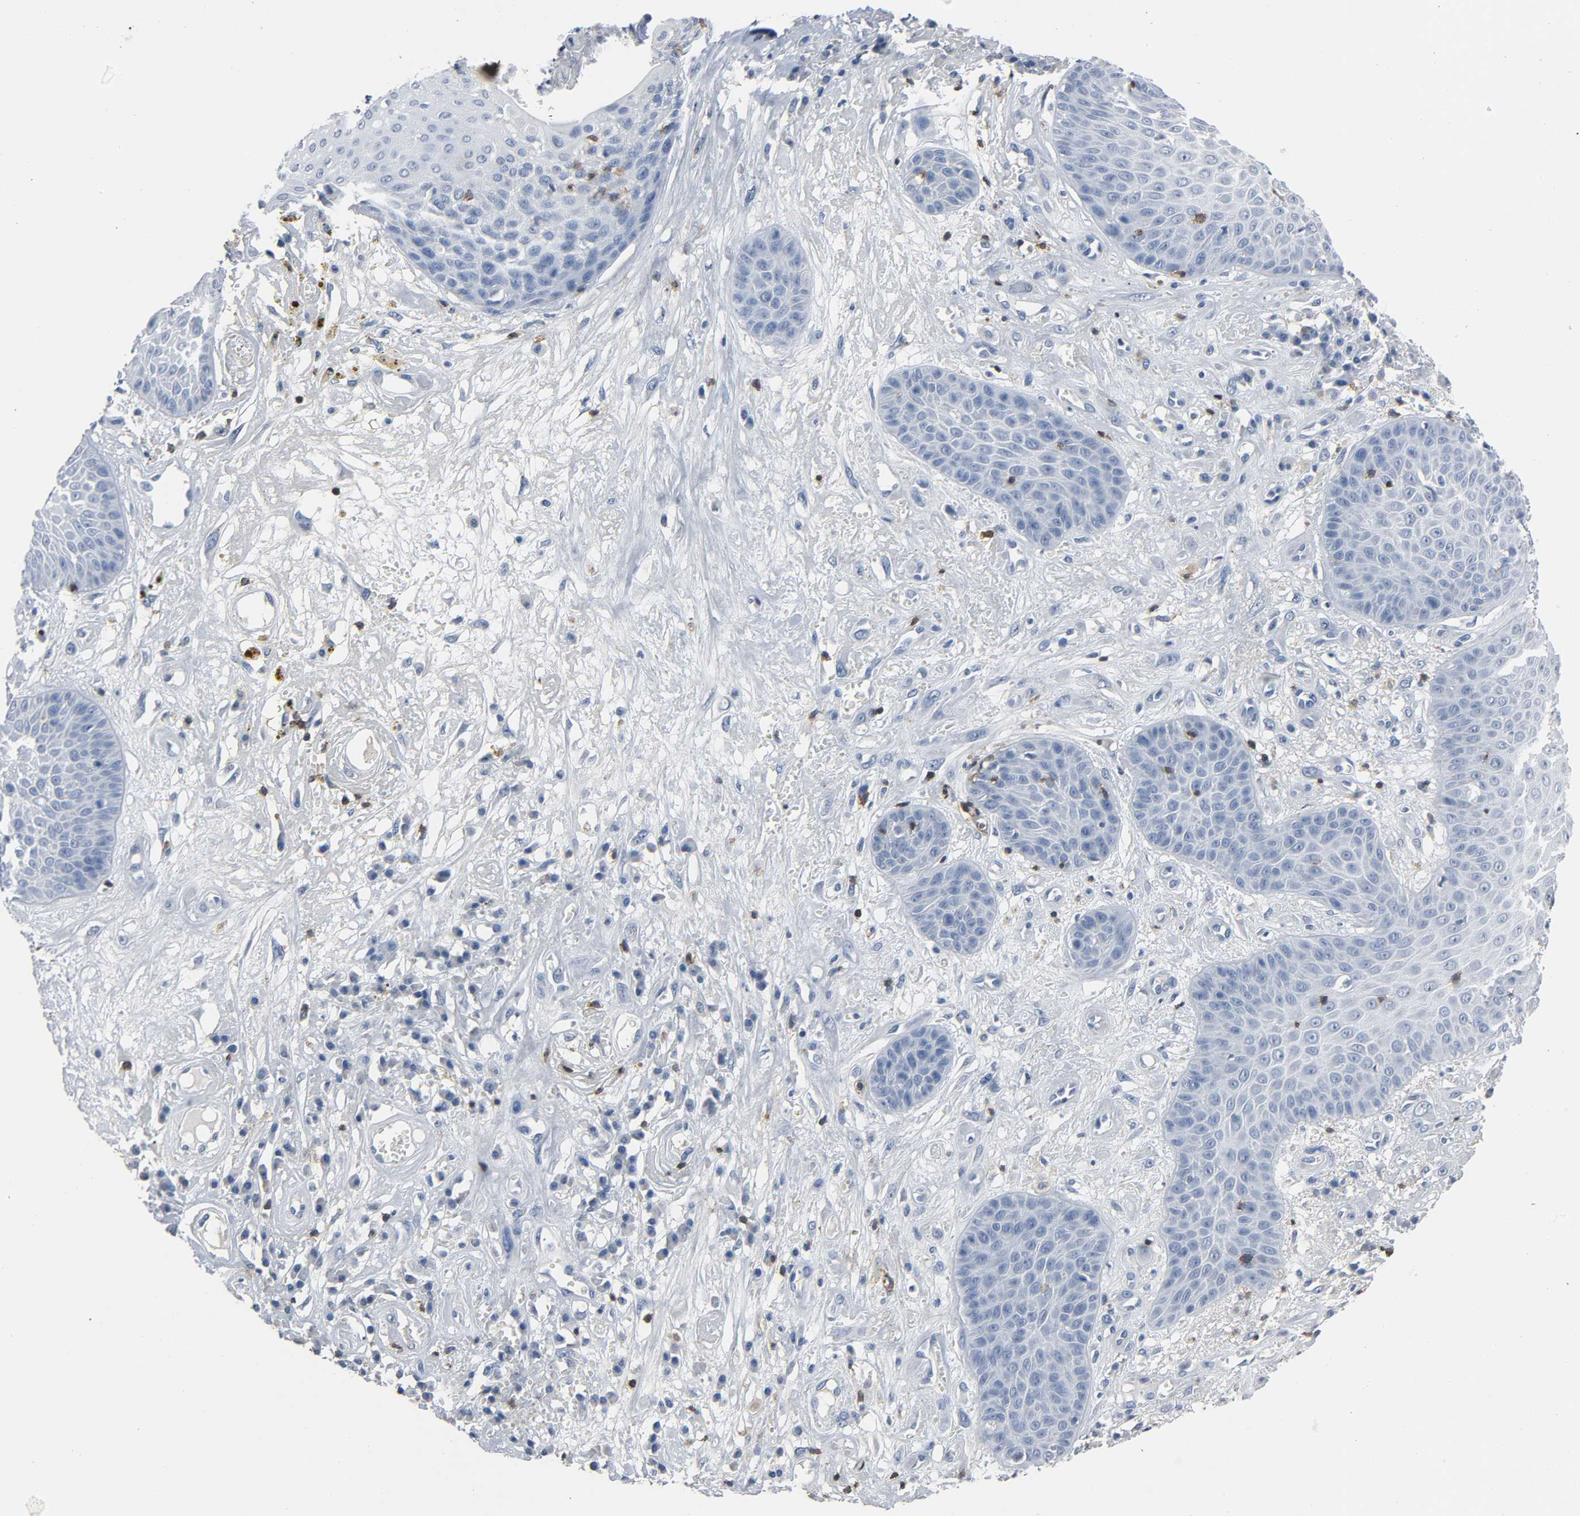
{"staining": {"intensity": "negative", "quantity": "none", "location": "none"}, "tissue": "skin cancer", "cell_type": "Tumor cells", "image_type": "cancer", "snomed": [{"axis": "morphology", "description": "Squamous cell carcinoma, NOS"}, {"axis": "topography", "description": "Skin"}], "caption": "Tumor cells are negative for brown protein staining in skin cancer. (Stains: DAB (3,3'-diaminobenzidine) IHC with hematoxylin counter stain, Microscopy: brightfield microscopy at high magnification).", "gene": "LCK", "patient": {"sex": "male", "age": 65}}